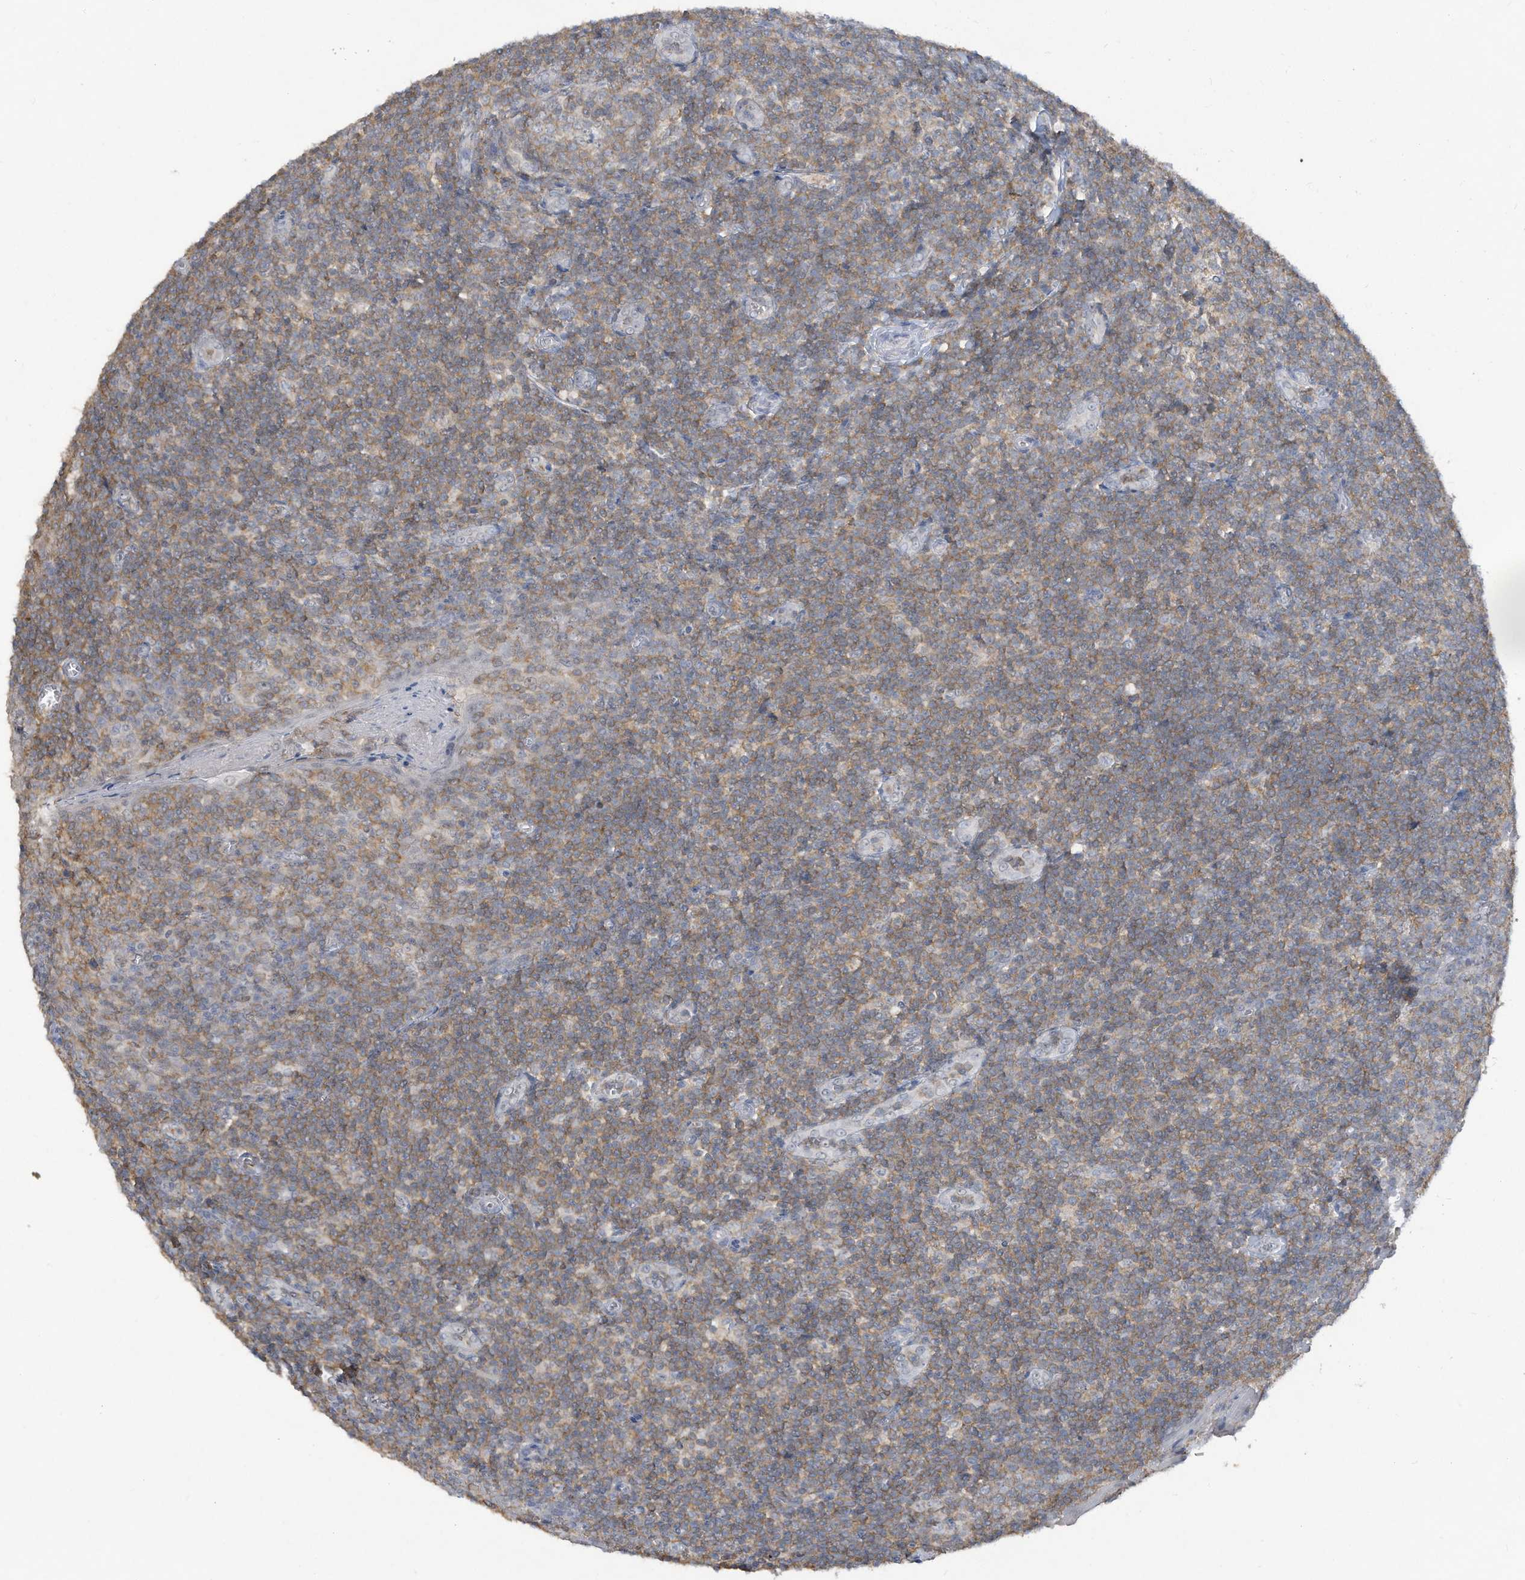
{"staining": {"intensity": "moderate", "quantity": "25%-75%", "location": "cytoplasmic/membranous"}, "tissue": "tonsil", "cell_type": "Germinal center cells", "image_type": "normal", "snomed": [{"axis": "morphology", "description": "Normal tissue, NOS"}, {"axis": "topography", "description": "Tonsil"}], "caption": "This photomicrograph exhibits immunohistochemistry (IHC) staining of benign human tonsil, with medium moderate cytoplasmic/membranous staining in approximately 25%-75% of germinal center cells.", "gene": "HAS3", "patient": {"sex": "male", "age": 27}}